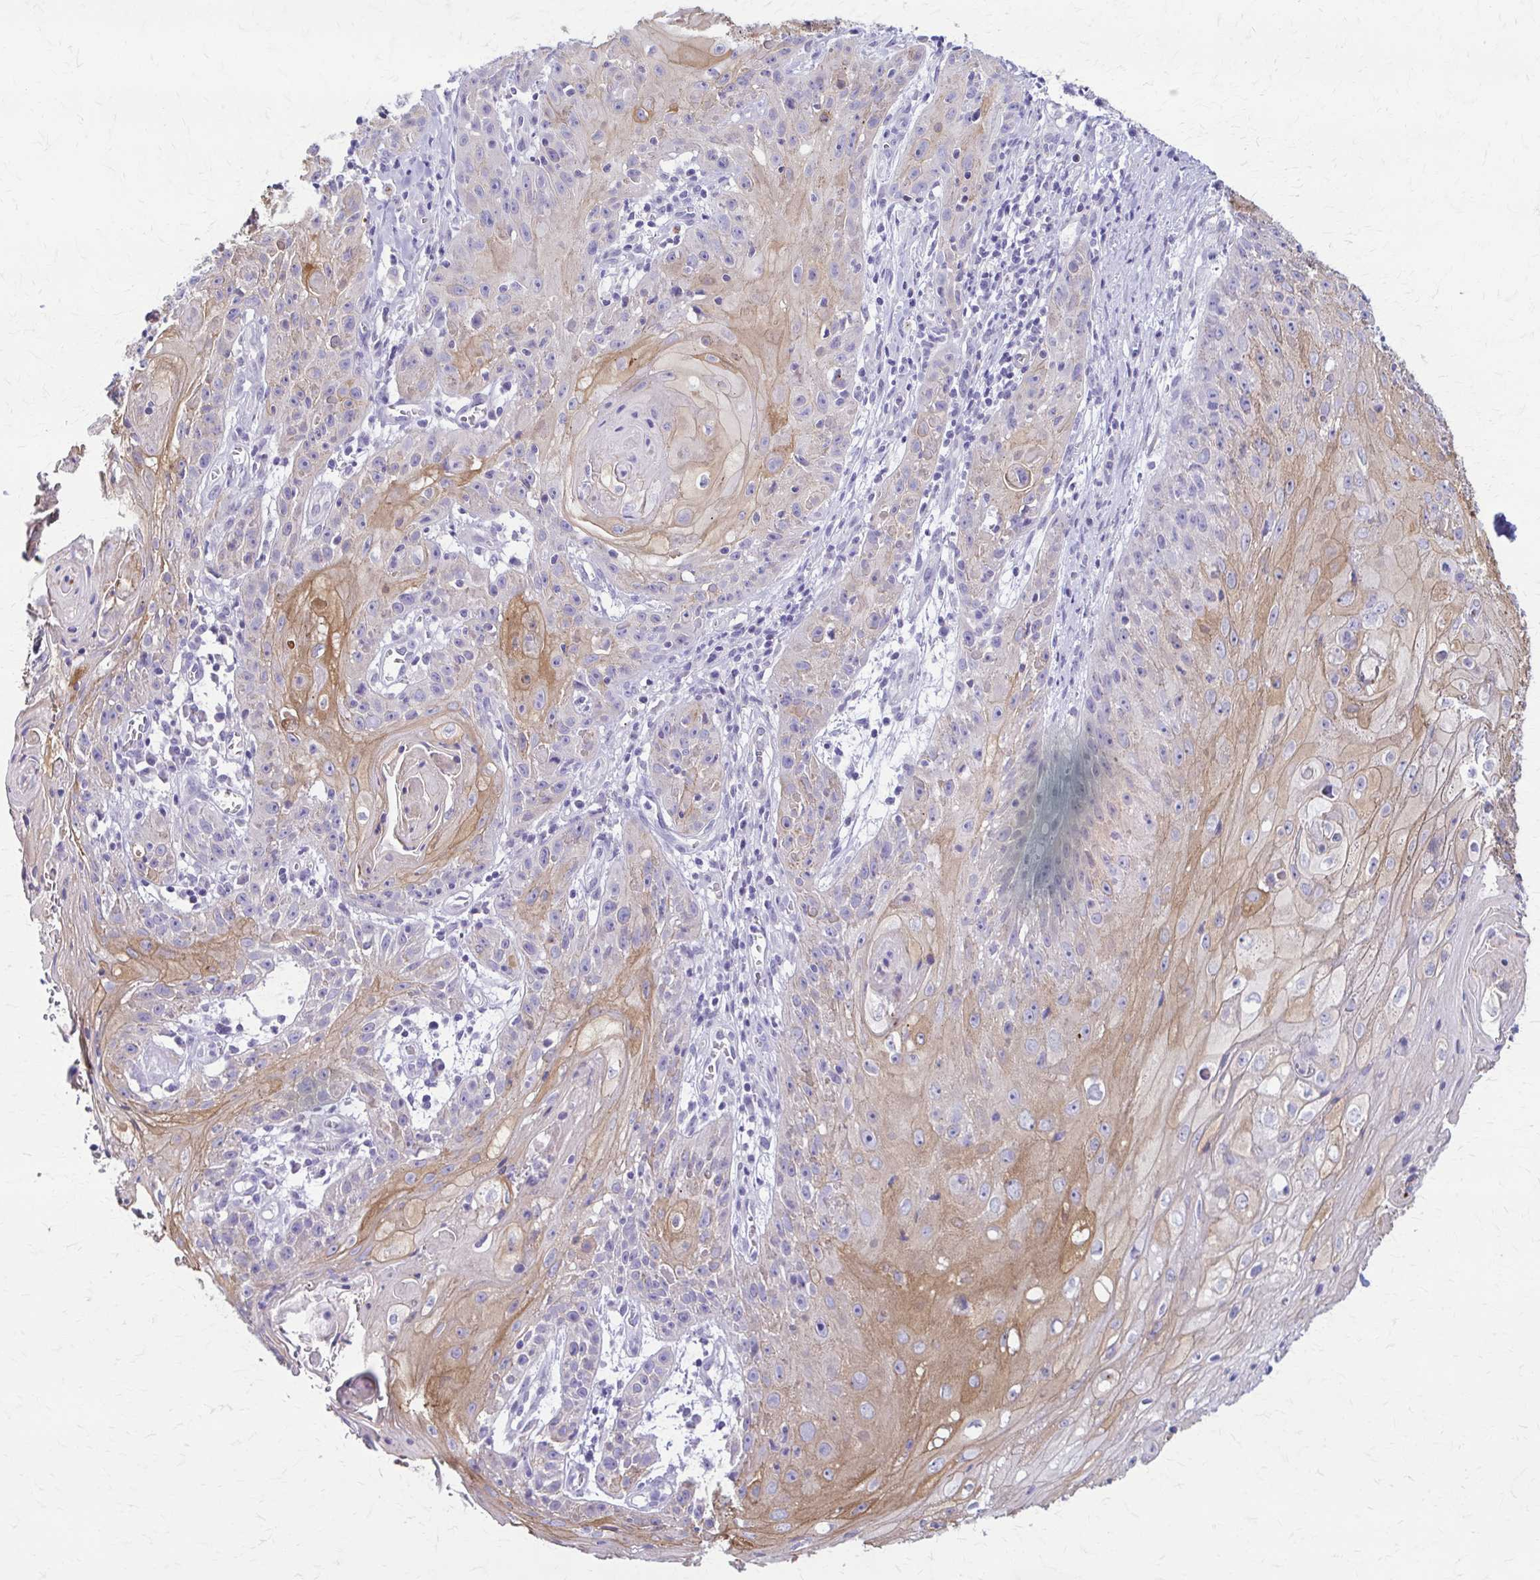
{"staining": {"intensity": "moderate", "quantity": "25%-75%", "location": "cytoplasmic/membranous"}, "tissue": "skin cancer", "cell_type": "Tumor cells", "image_type": "cancer", "snomed": [{"axis": "morphology", "description": "Squamous cell carcinoma, NOS"}, {"axis": "topography", "description": "Skin"}, {"axis": "topography", "description": "Vulva"}], "caption": "Protein staining of skin cancer (squamous cell carcinoma) tissue reveals moderate cytoplasmic/membranous positivity in about 25%-75% of tumor cells. The protein of interest is stained brown, and the nuclei are stained in blue (DAB (3,3'-diaminobenzidine) IHC with brightfield microscopy, high magnification).", "gene": "DSP", "patient": {"sex": "female", "age": 76}}